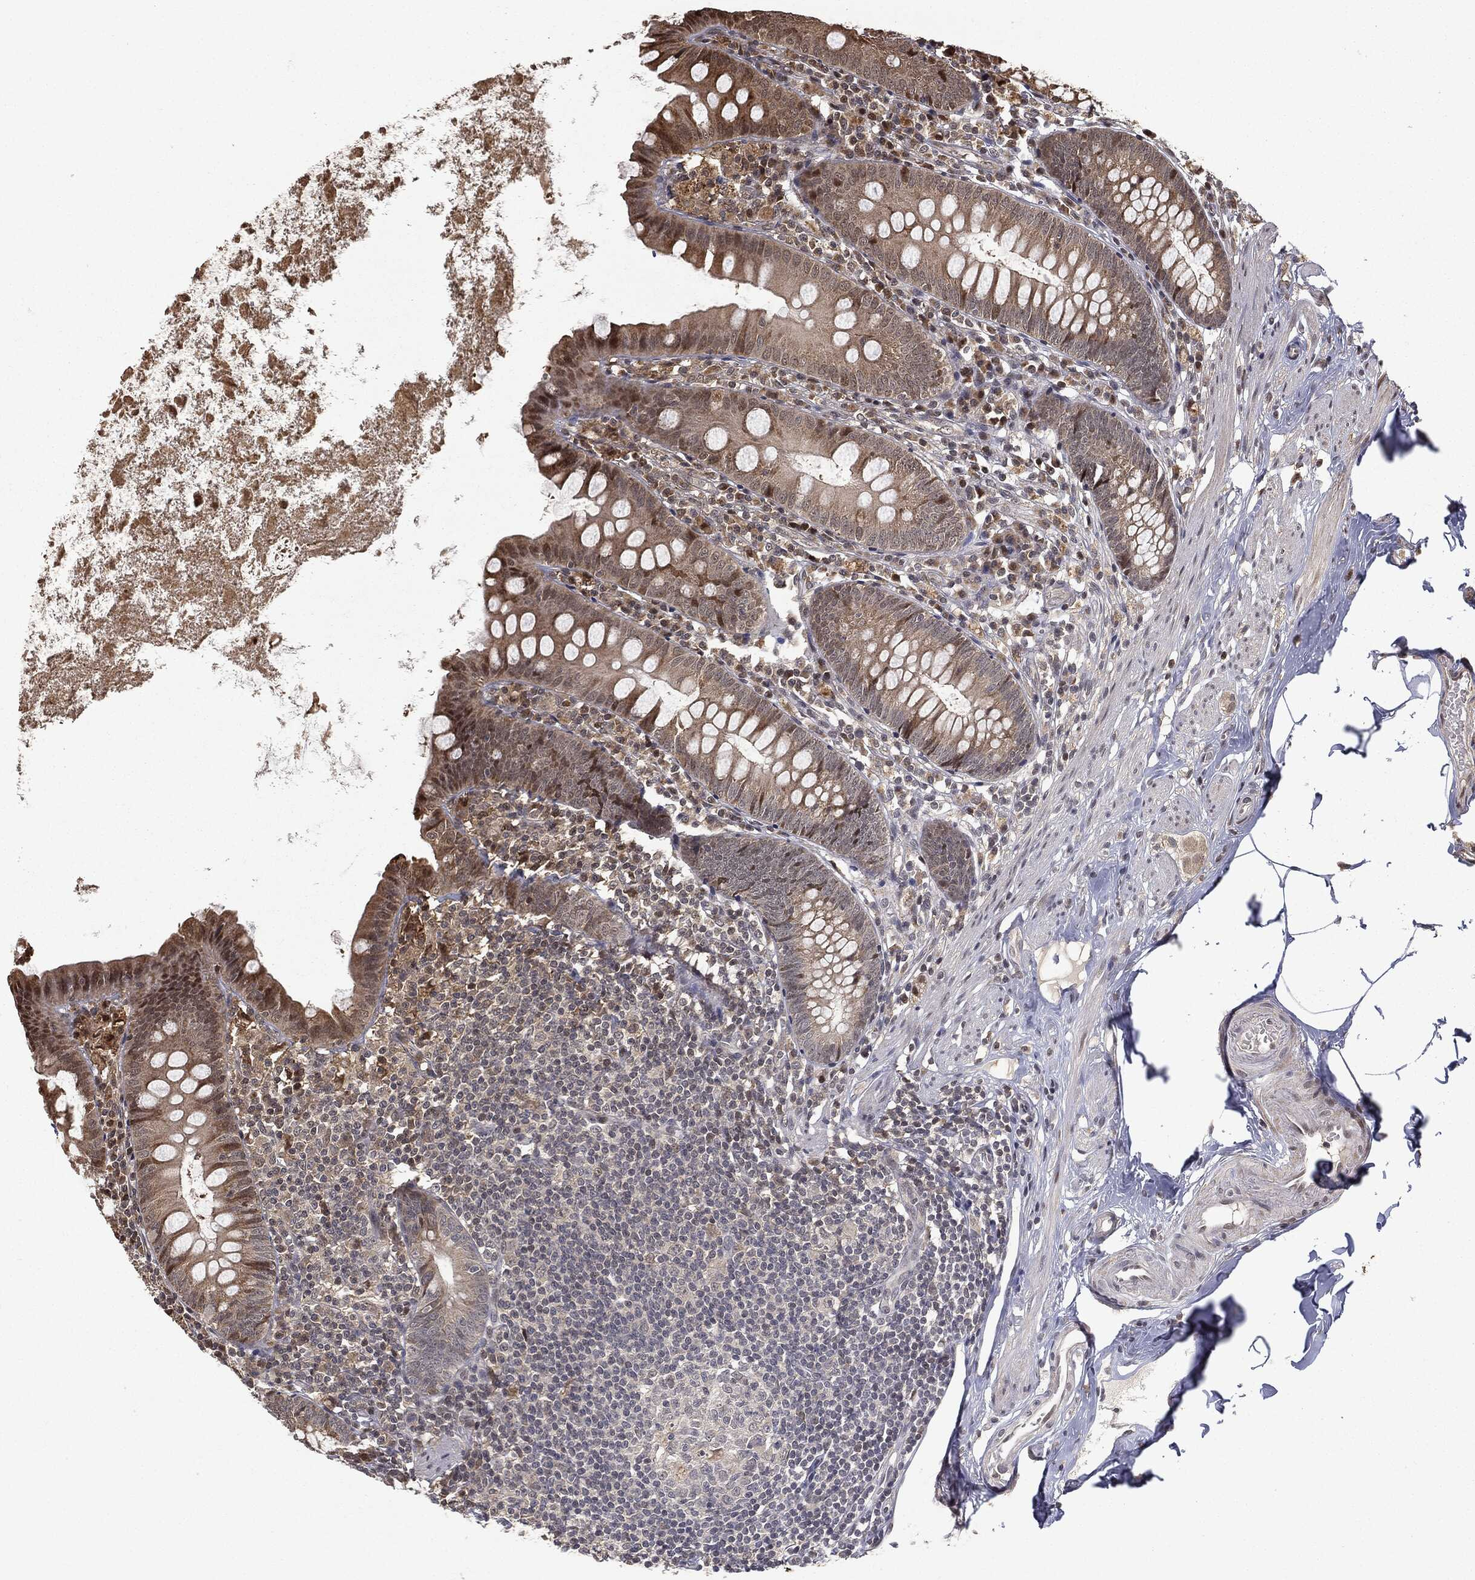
{"staining": {"intensity": "moderate", "quantity": "<25%", "location": "cytoplasmic/membranous,nuclear"}, "tissue": "appendix", "cell_type": "Glandular cells", "image_type": "normal", "snomed": [{"axis": "morphology", "description": "Normal tissue, NOS"}, {"axis": "topography", "description": "Appendix"}], "caption": "IHC micrograph of unremarkable appendix: human appendix stained using immunohistochemistry shows low levels of moderate protein expression localized specifically in the cytoplasmic/membranous,nuclear of glandular cells, appearing as a cytoplasmic/membranous,nuclear brown color.", "gene": "ZNHIT6", "patient": {"sex": "female", "age": 82}}